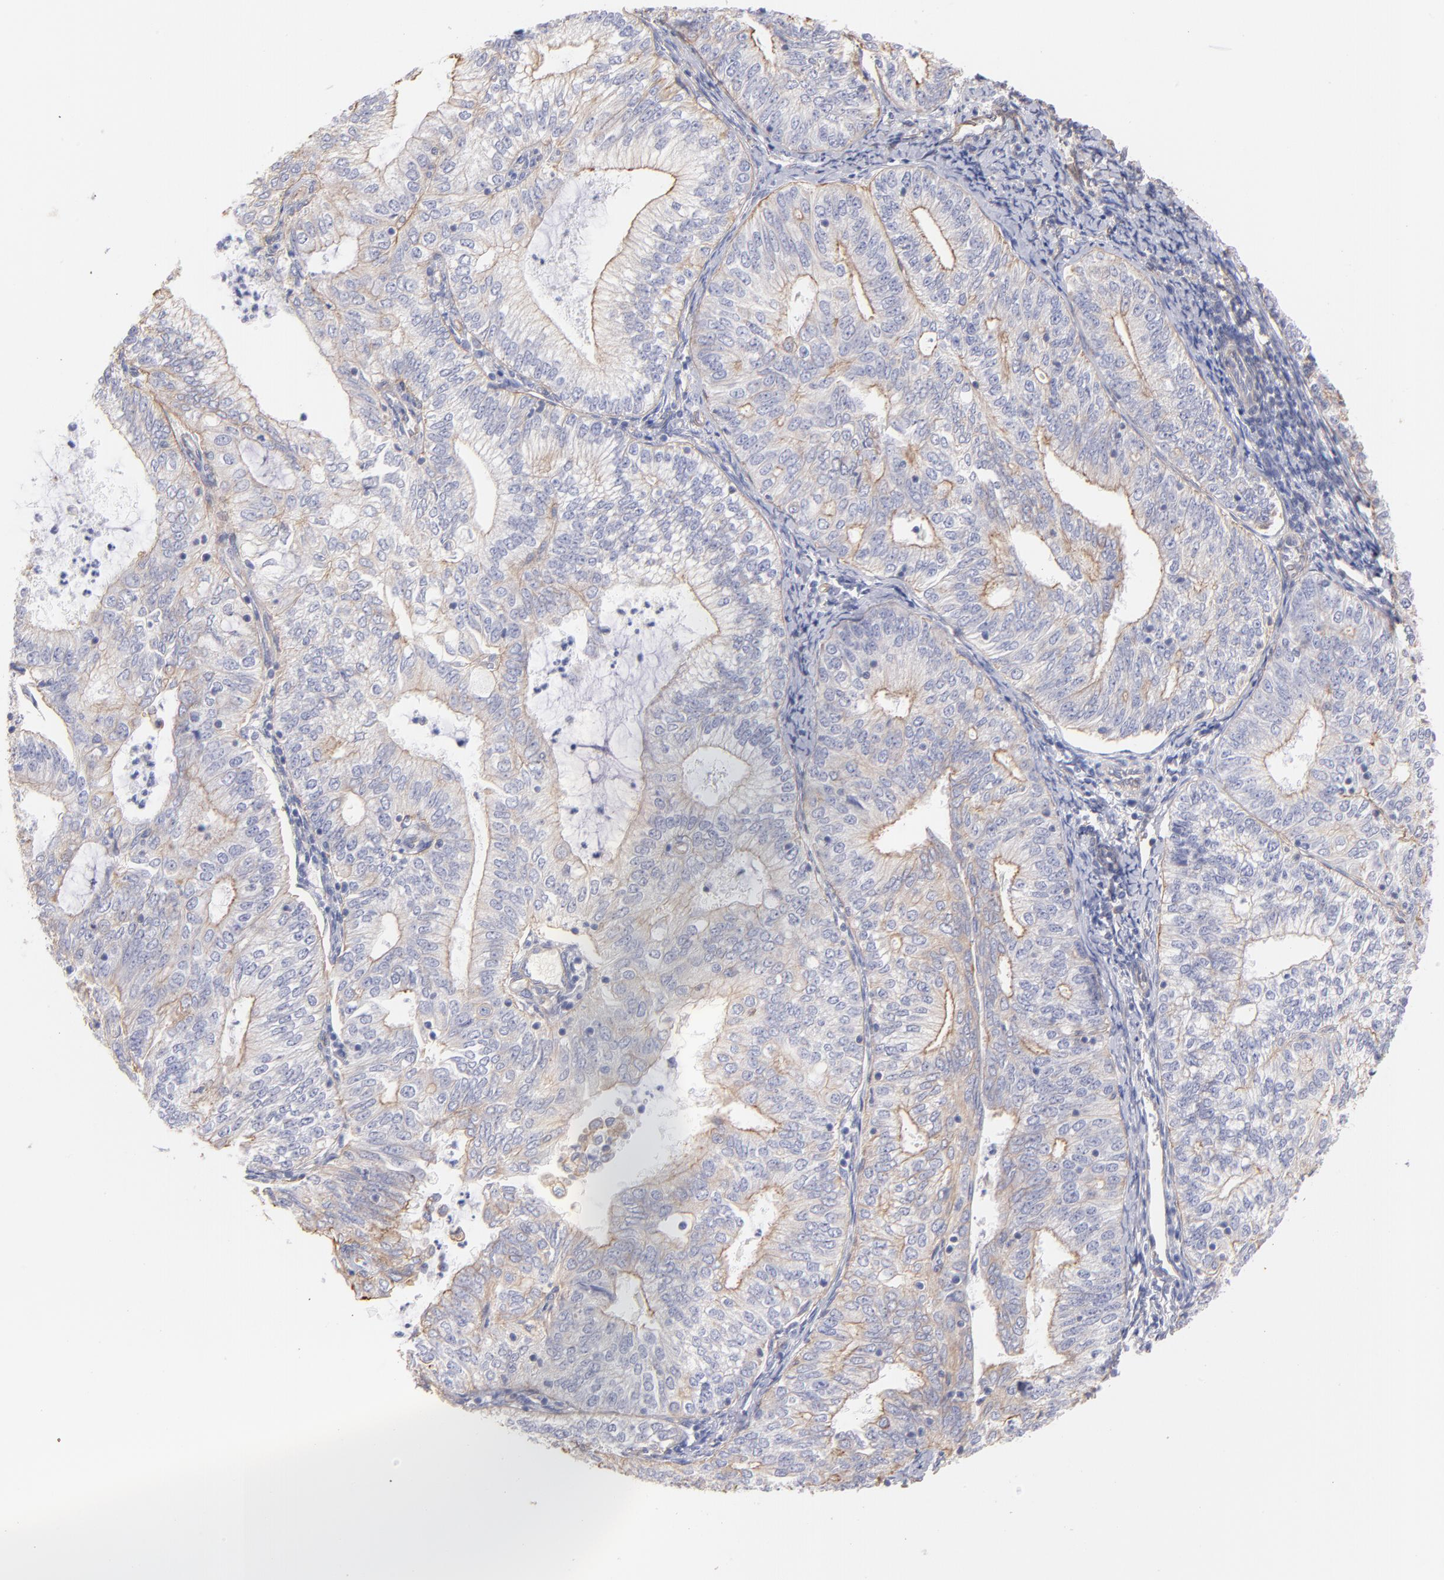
{"staining": {"intensity": "weak", "quantity": "25%-75%", "location": "cytoplasmic/membranous"}, "tissue": "endometrial cancer", "cell_type": "Tumor cells", "image_type": "cancer", "snomed": [{"axis": "morphology", "description": "Adenocarcinoma, NOS"}, {"axis": "topography", "description": "Endometrium"}], "caption": "DAB (3,3'-diaminobenzidine) immunohistochemical staining of human adenocarcinoma (endometrial) displays weak cytoplasmic/membranous protein expression in approximately 25%-75% of tumor cells. (DAB (3,3'-diaminobenzidine) IHC, brown staining for protein, blue staining for nuclei).", "gene": "PLEC", "patient": {"sex": "female", "age": 69}}